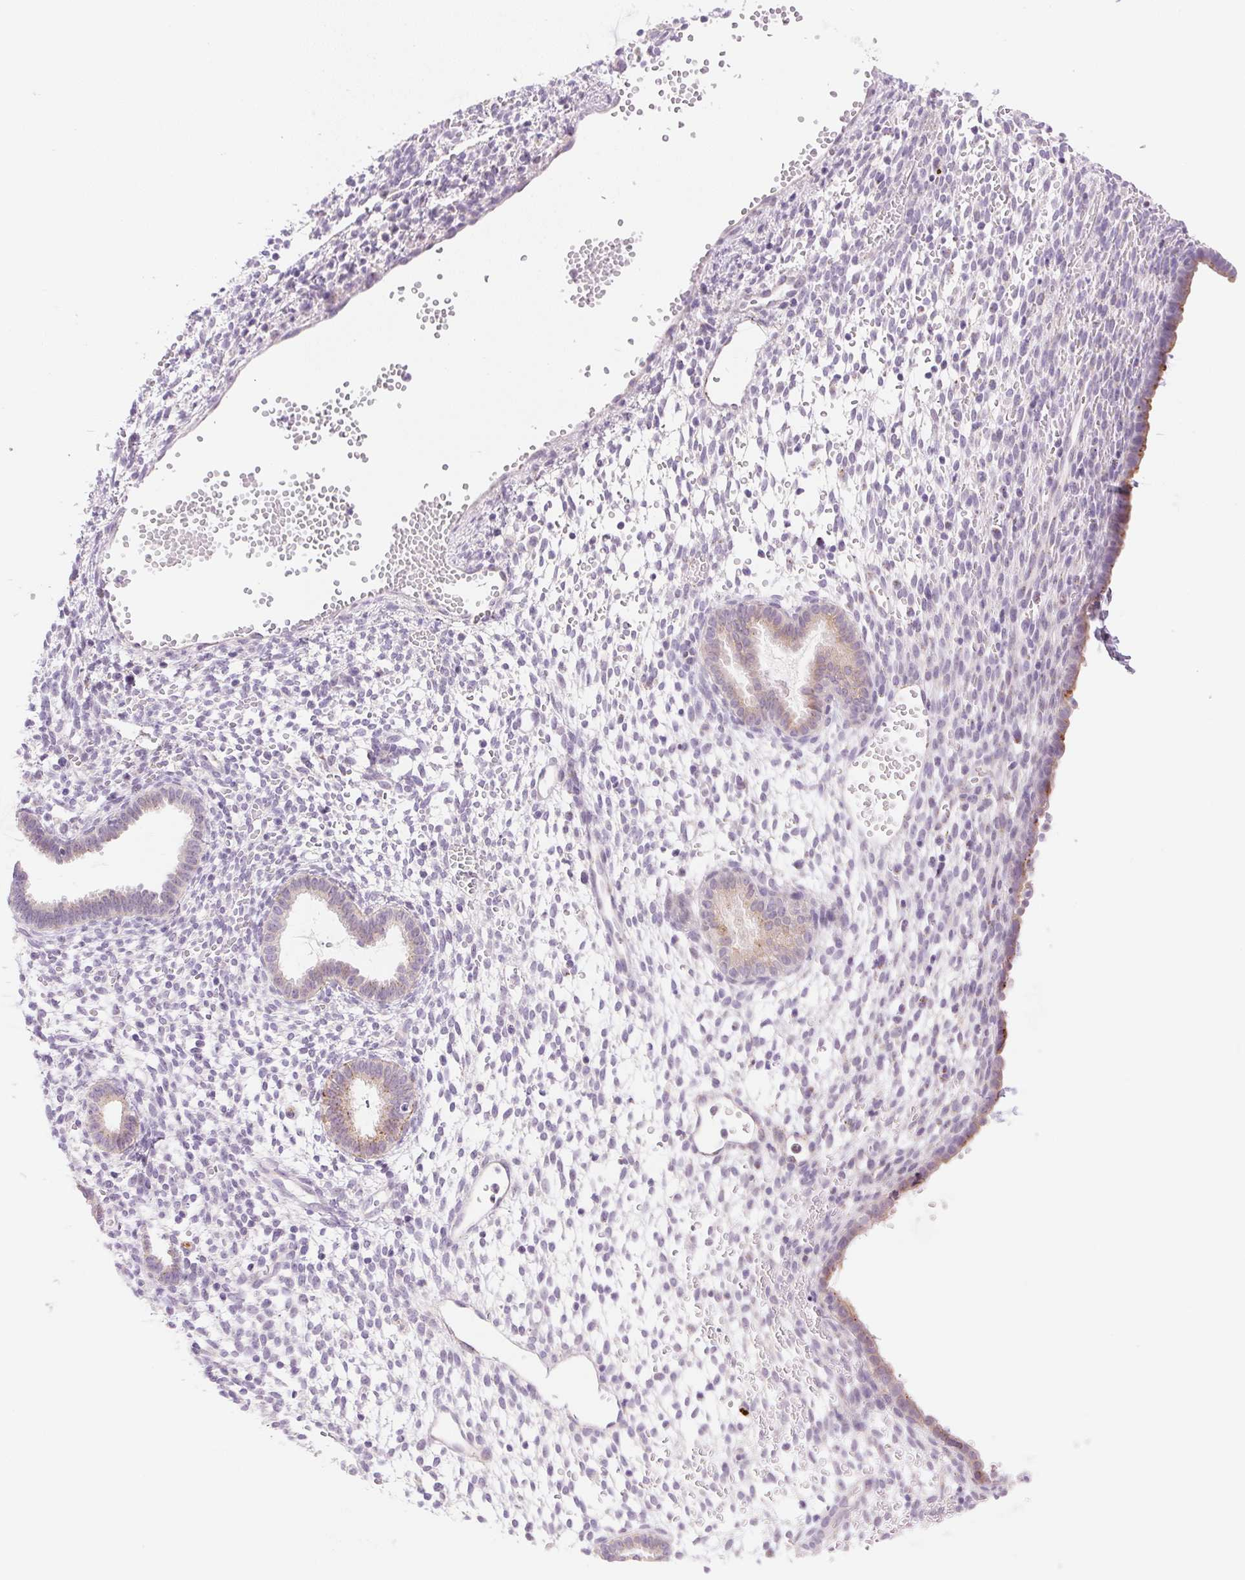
{"staining": {"intensity": "negative", "quantity": "none", "location": "none"}, "tissue": "endometrium", "cell_type": "Cells in endometrial stroma", "image_type": "normal", "snomed": [{"axis": "morphology", "description": "Normal tissue, NOS"}, {"axis": "topography", "description": "Endometrium"}], "caption": "Micrograph shows no protein staining in cells in endometrial stroma of unremarkable endometrium. (DAB (3,3'-diaminobenzidine) immunohistochemistry, high magnification).", "gene": "TEKT1", "patient": {"sex": "female", "age": 36}}